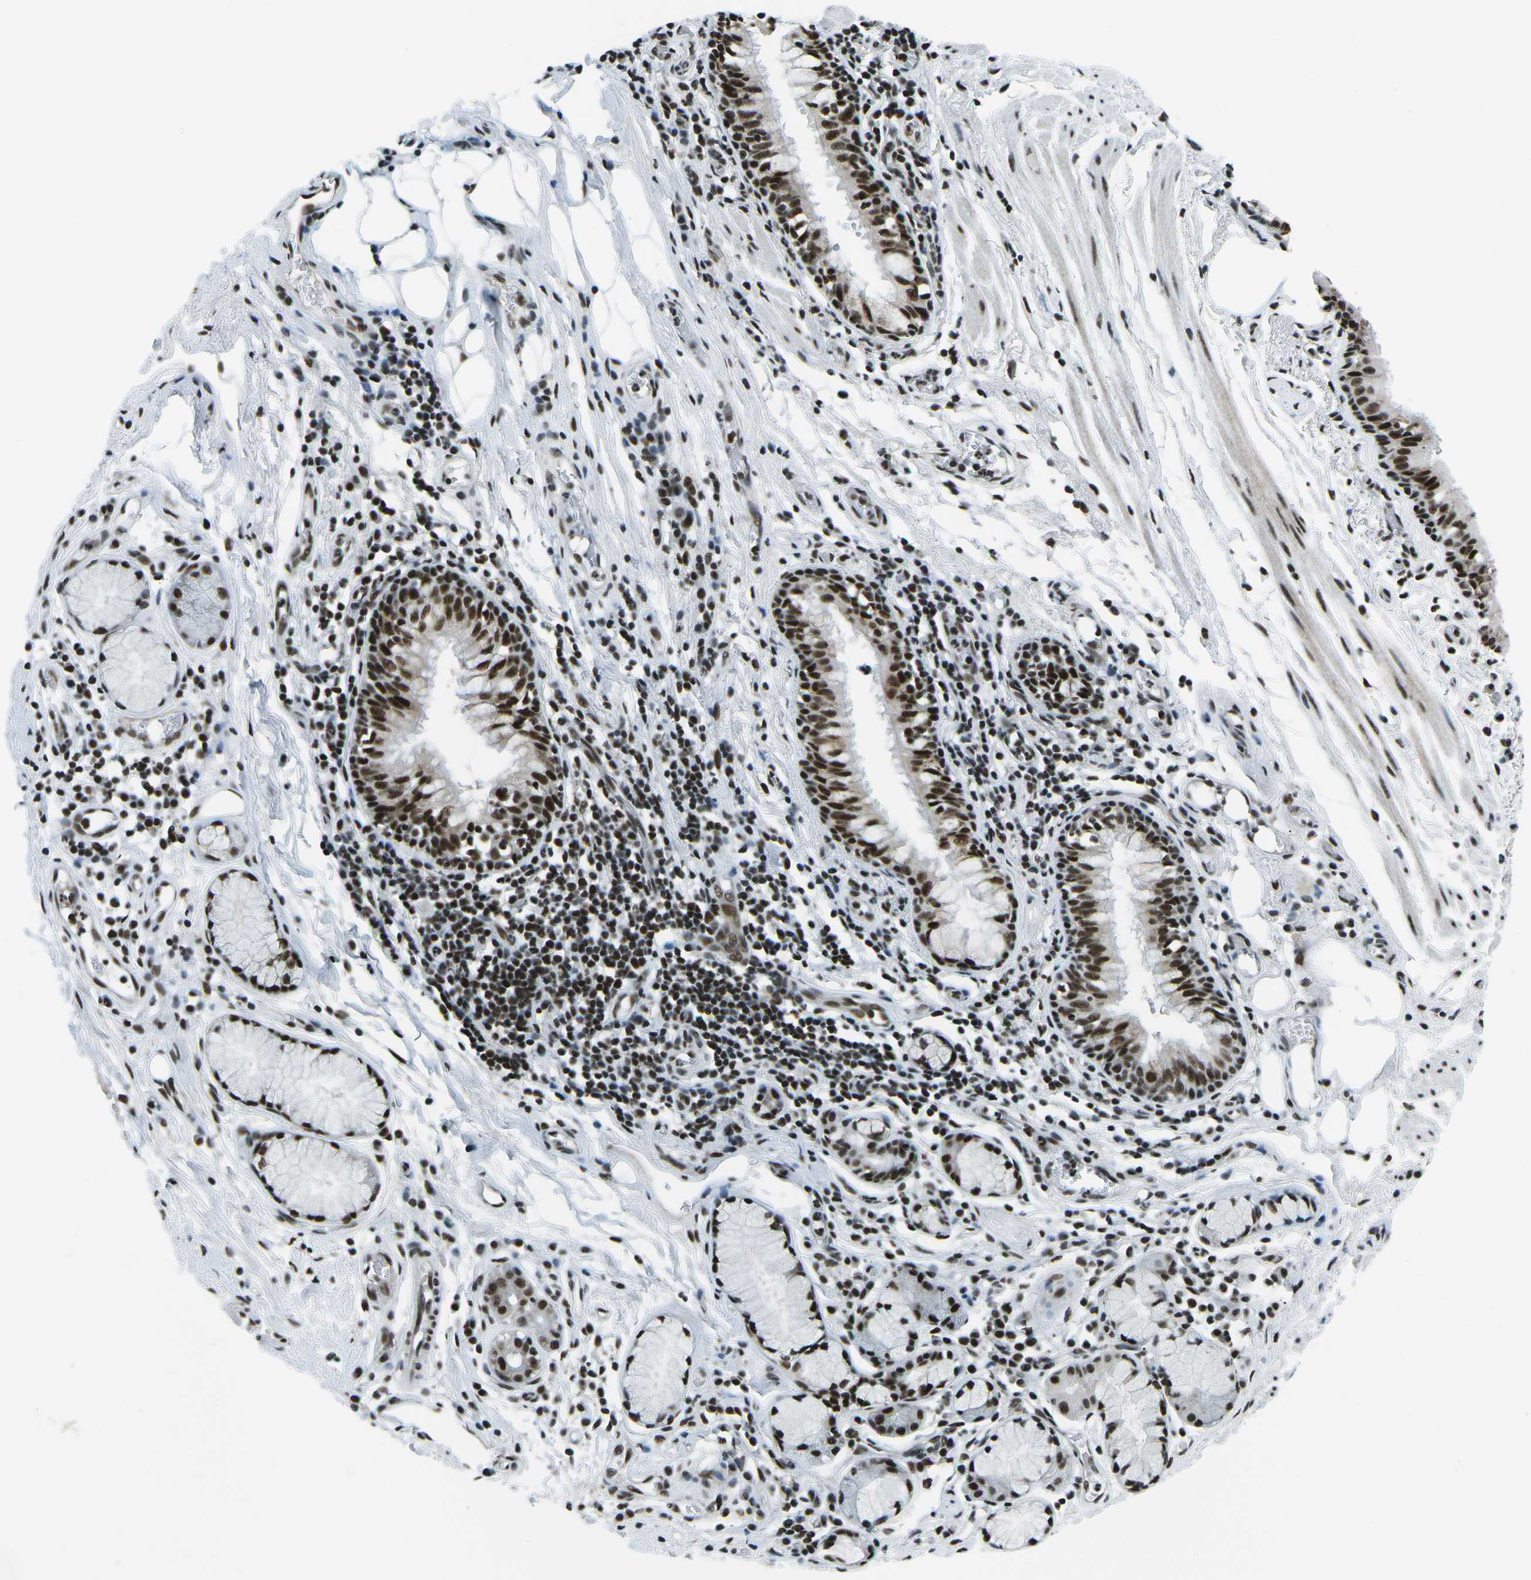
{"staining": {"intensity": "strong", "quantity": ">75%", "location": "nuclear"}, "tissue": "bronchus", "cell_type": "Respiratory epithelial cells", "image_type": "normal", "snomed": [{"axis": "morphology", "description": "Normal tissue, NOS"}, {"axis": "morphology", "description": "Inflammation, NOS"}, {"axis": "topography", "description": "Cartilage tissue"}, {"axis": "topography", "description": "Bronchus"}], "caption": "Bronchus was stained to show a protein in brown. There is high levels of strong nuclear staining in about >75% of respiratory epithelial cells. (Stains: DAB in brown, nuclei in blue, Microscopy: brightfield microscopy at high magnification).", "gene": "RBL2", "patient": {"sex": "male", "age": 77}}